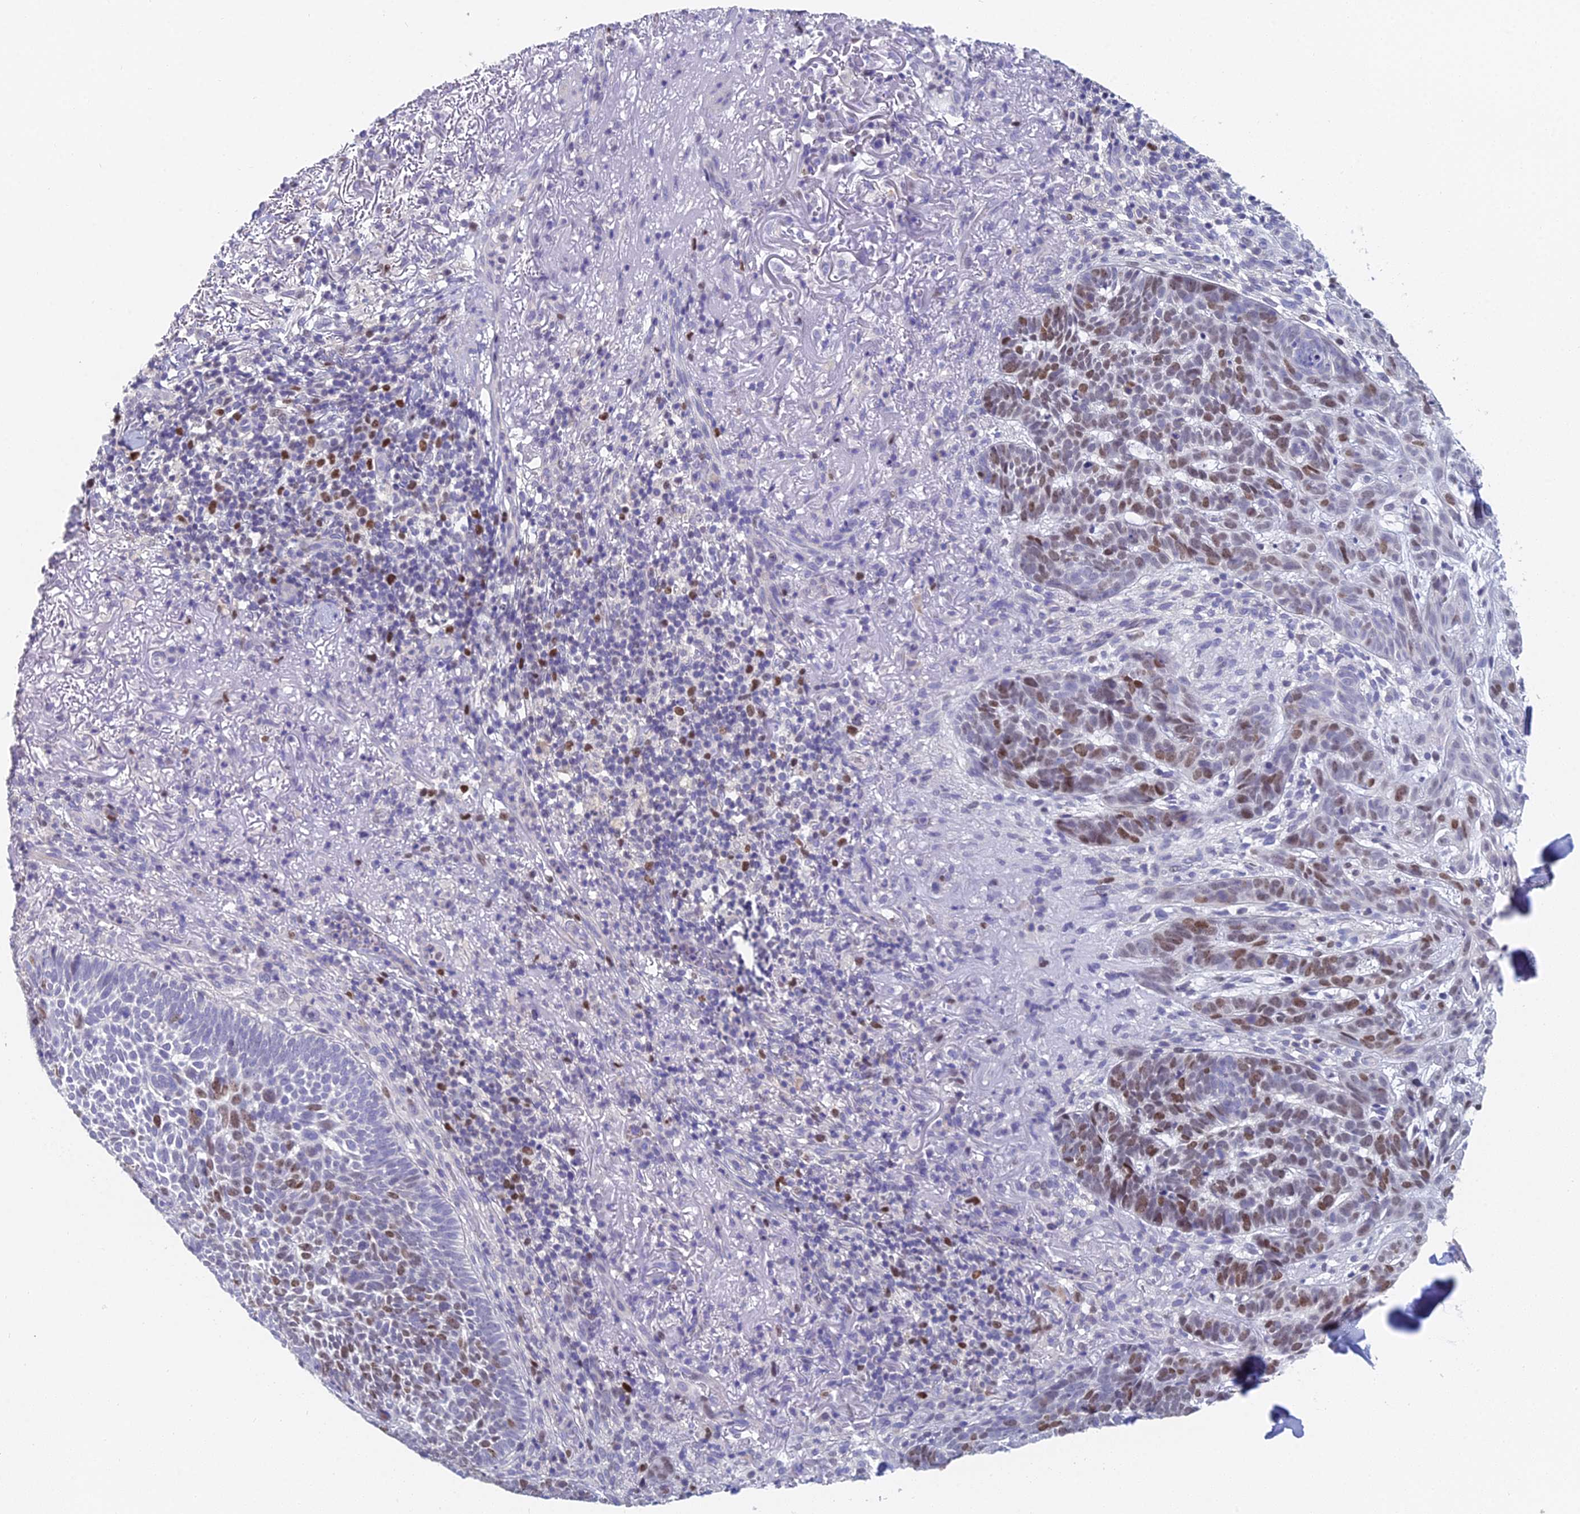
{"staining": {"intensity": "moderate", "quantity": "25%-75%", "location": "nuclear"}, "tissue": "skin cancer", "cell_type": "Tumor cells", "image_type": "cancer", "snomed": [{"axis": "morphology", "description": "Basal cell carcinoma"}, {"axis": "topography", "description": "Skin"}], "caption": "Moderate nuclear staining is seen in about 25%-75% of tumor cells in skin cancer. (DAB (3,3'-diaminobenzidine) IHC, brown staining for protein, blue staining for nuclei).", "gene": "MCM2", "patient": {"sex": "female", "age": 78}}